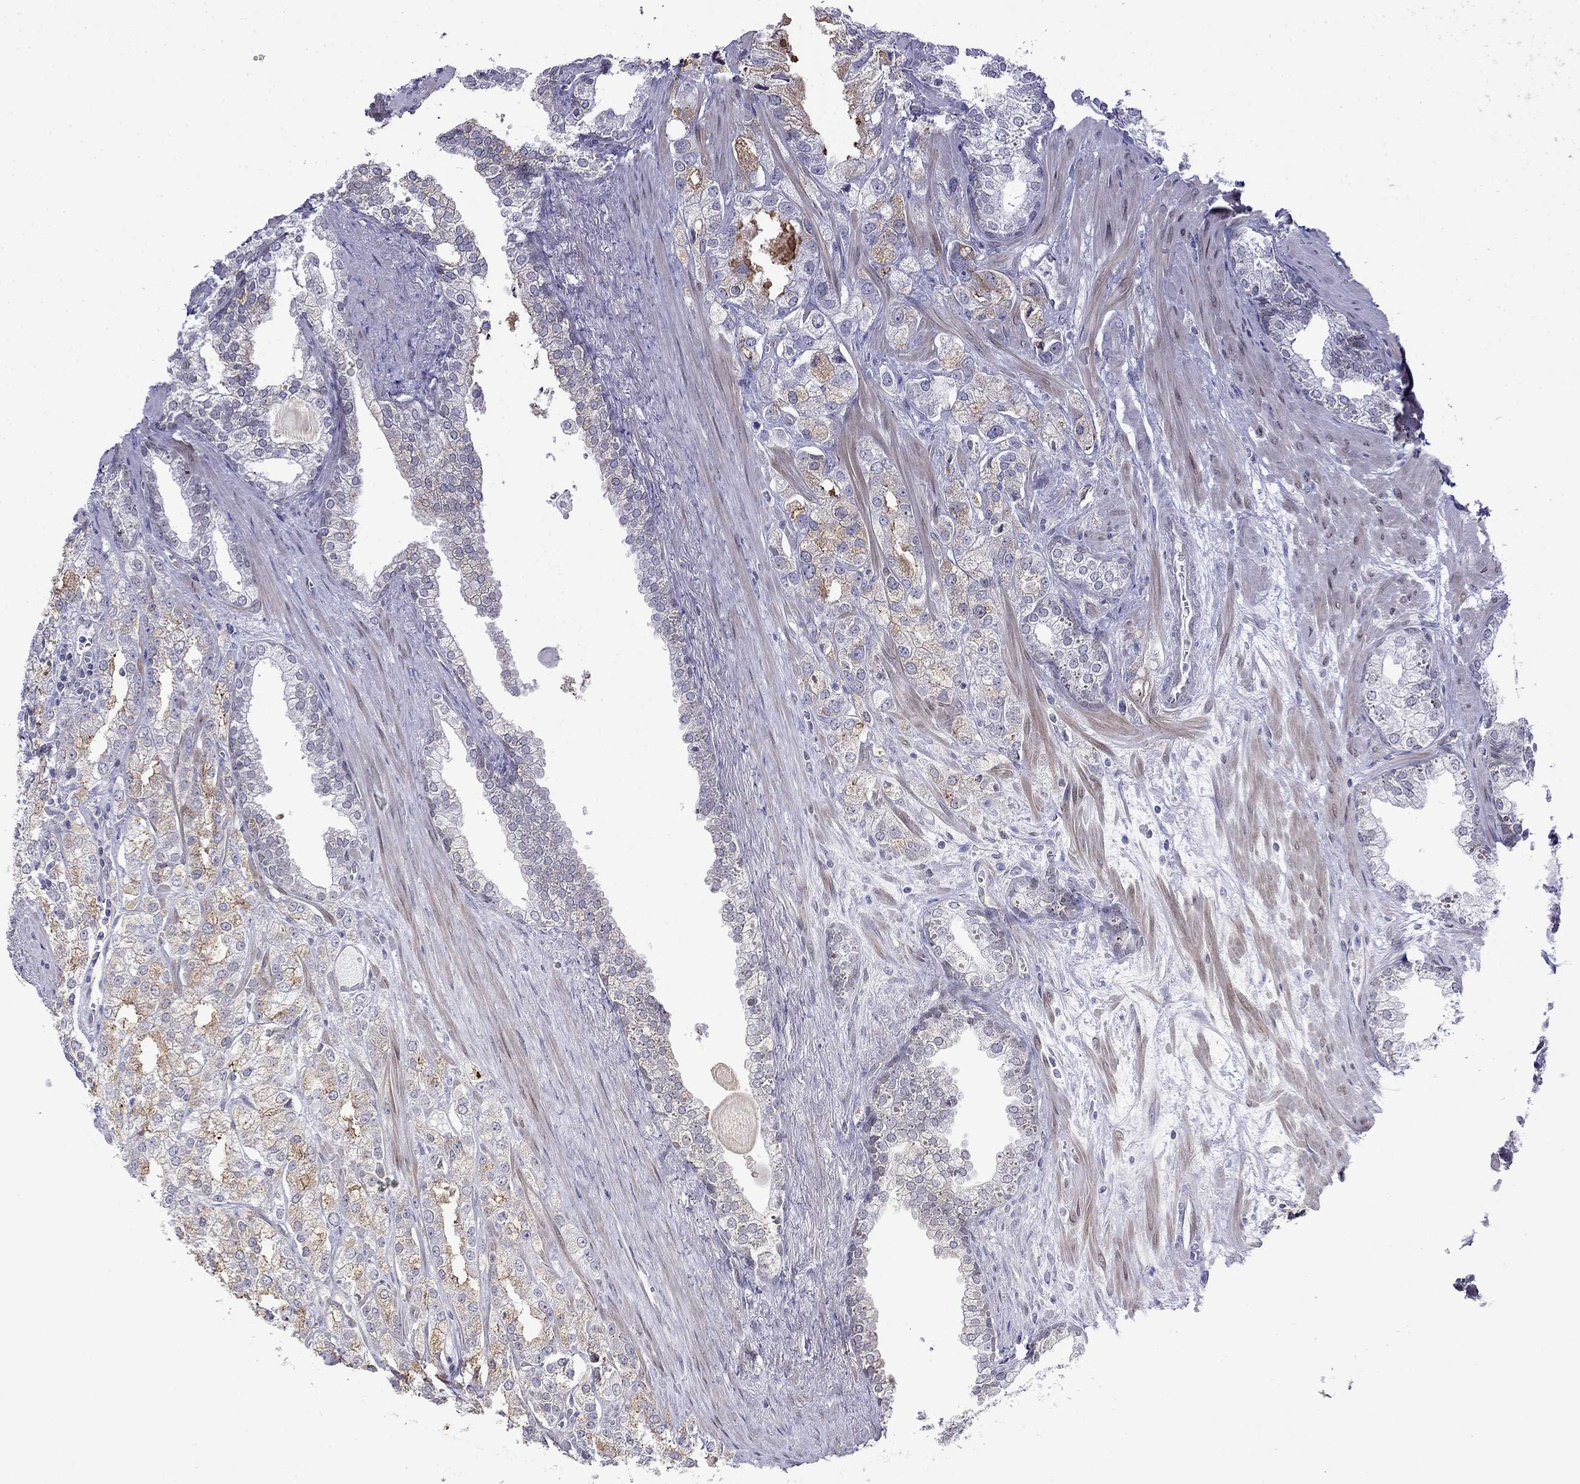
{"staining": {"intensity": "weak", "quantity": "25%-75%", "location": "cytoplasmic/membranous"}, "tissue": "prostate cancer", "cell_type": "Tumor cells", "image_type": "cancer", "snomed": [{"axis": "morphology", "description": "Adenocarcinoma, NOS"}, {"axis": "topography", "description": "Prostate"}], "caption": "Immunohistochemical staining of human prostate adenocarcinoma shows low levels of weak cytoplasmic/membranous protein staining in about 25%-75% of tumor cells.", "gene": "PRR18", "patient": {"sex": "male", "age": 70}}